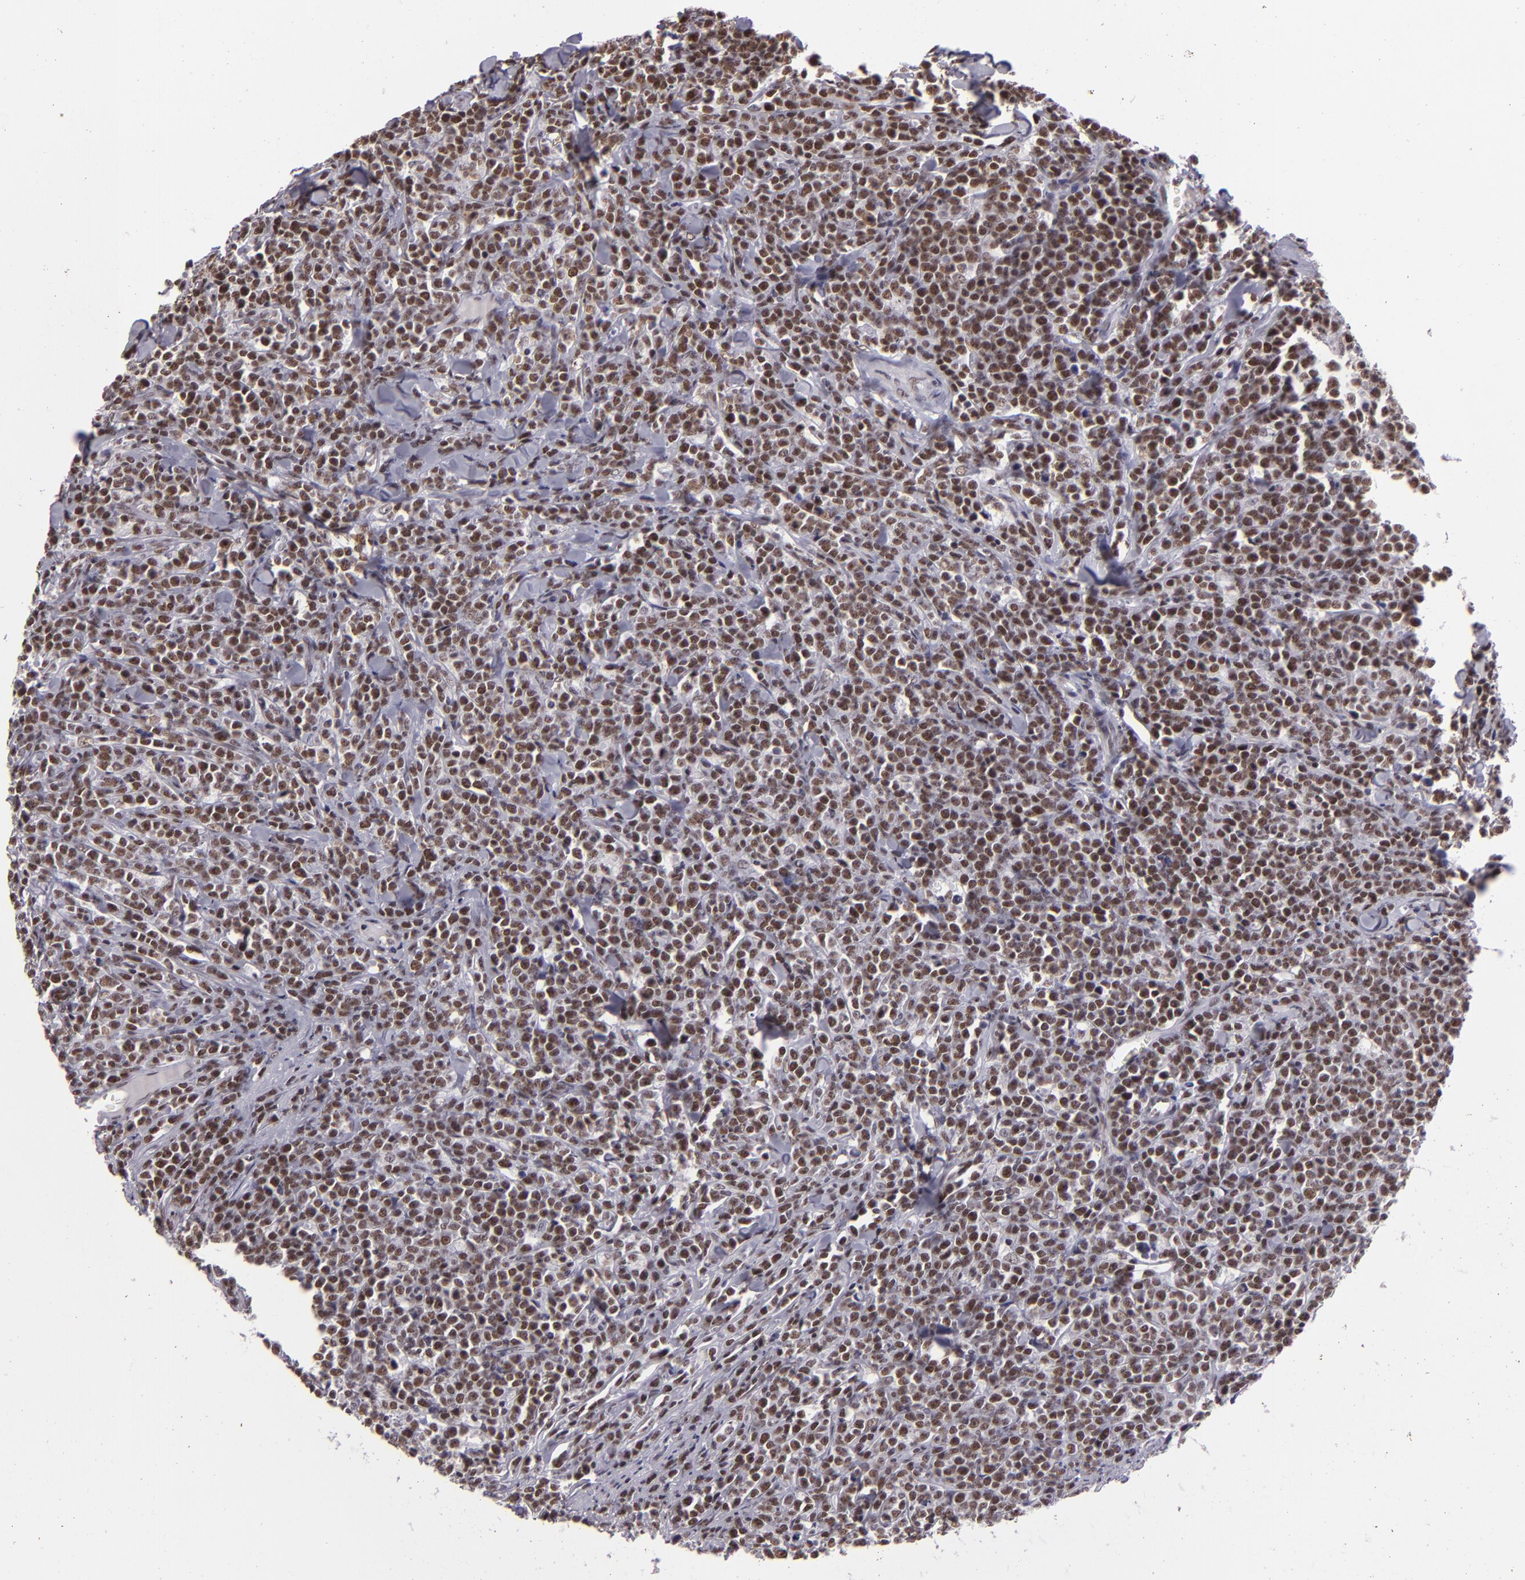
{"staining": {"intensity": "weak", "quantity": ">75%", "location": "nuclear"}, "tissue": "lymphoma", "cell_type": "Tumor cells", "image_type": "cancer", "snomed": [{"axis": "morphology", "description": "Malignant lymphoma, non-Hodgkin's type, High grade"}, {"axis": "topography", "description": "Small intestine"}, {"axis": "topography", "description": "Colon"}], "caption": "Protein analysis of high-grade malignant lymphoma, non-Hodgkin's type tissue exhibits weak nuclear expression in approximately >75% of tumor cells.", "gene": "BRD8", "patient": {"sex": "male", "age": 8}}